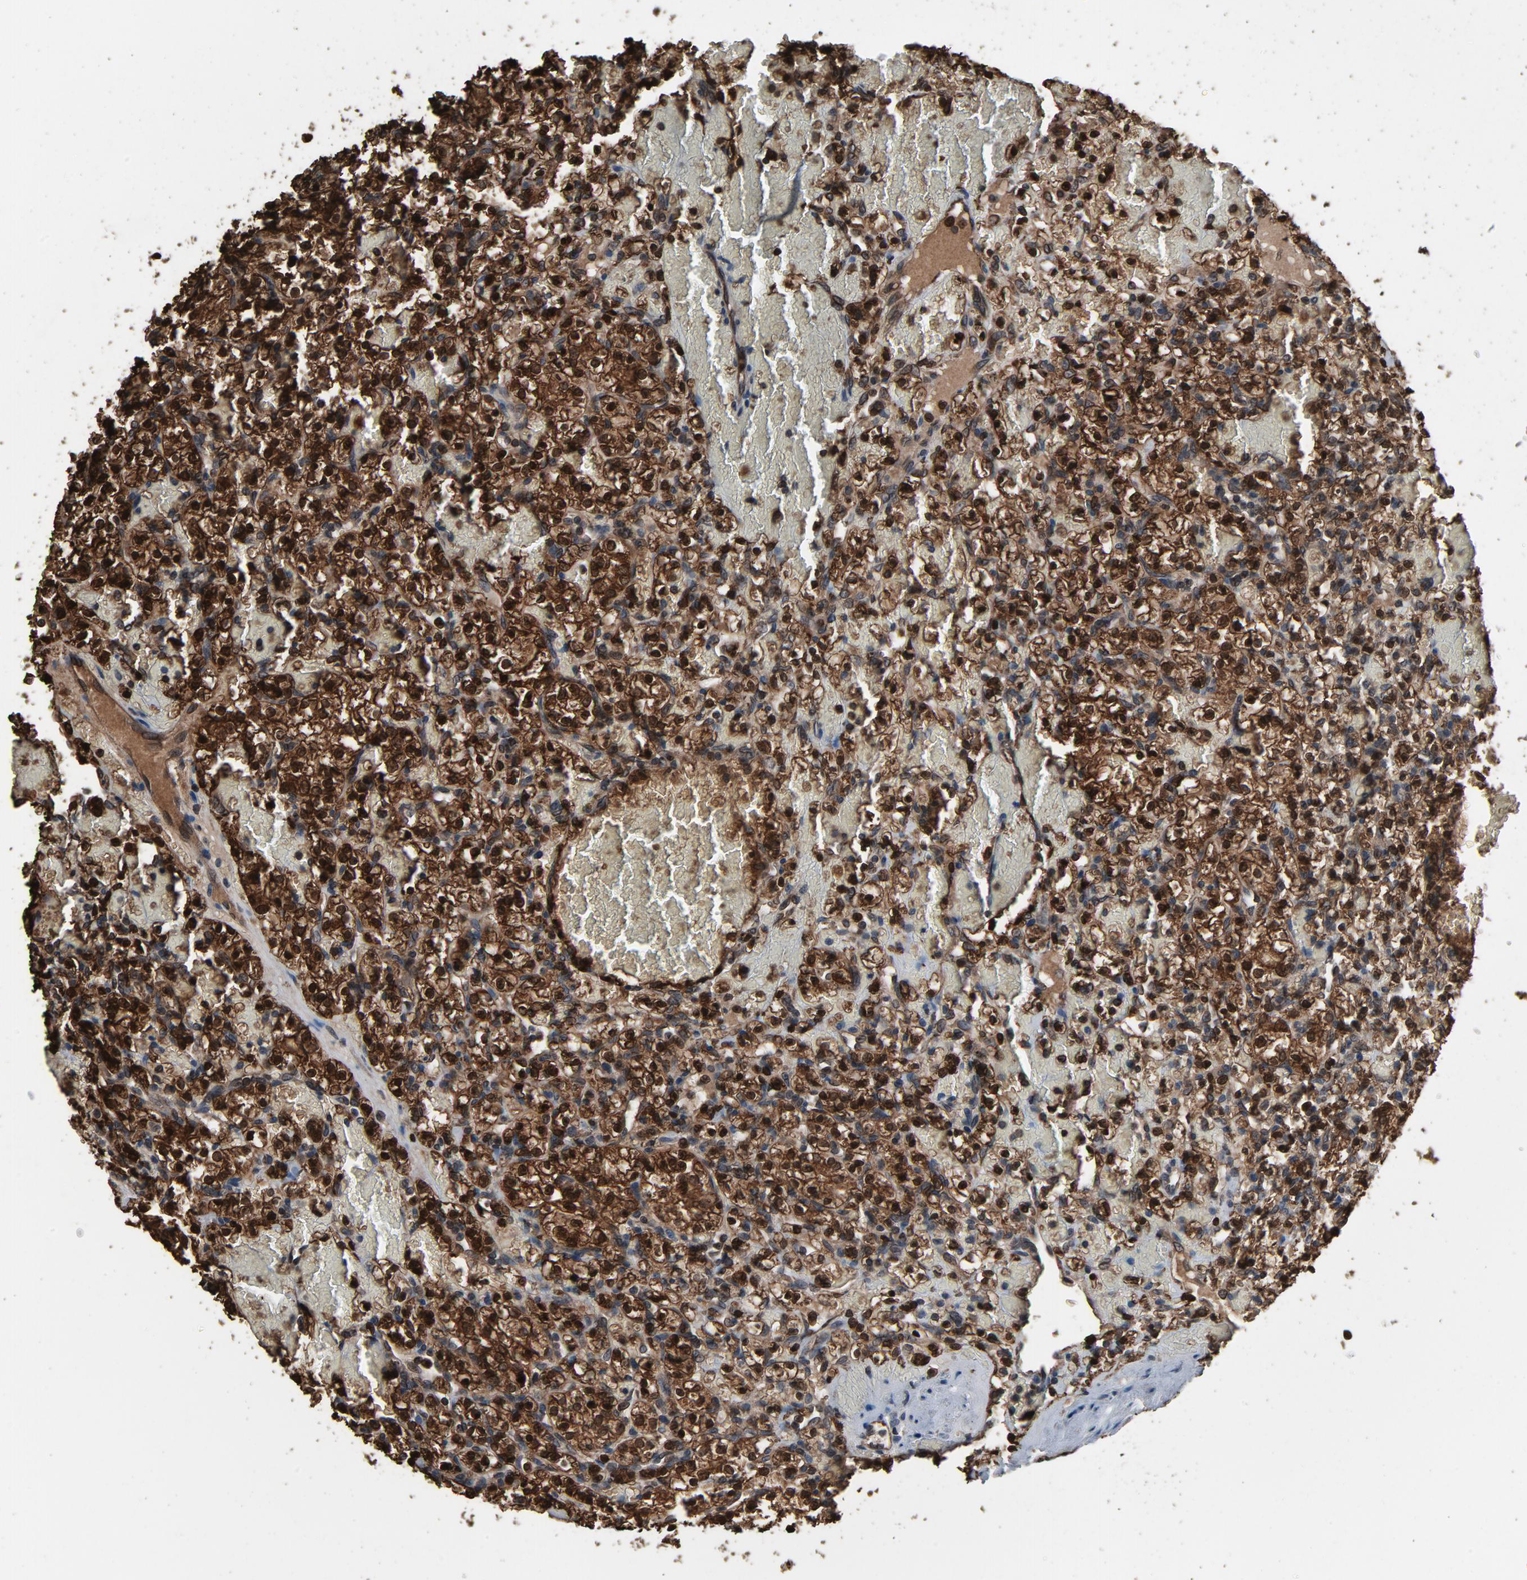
{"staining": {"intensity": "moderate", "quantity": ">75%", "location": "cytoplasmic/membranous,nuclear"}, "tissue": "renal cancer", "cell_type": "Tumor cells", "image_type": "cancer", "snomed": [{"axis": "morphology", "description": "Adenocarcinoma, NOS"}, {"axis": "topography", "description": "Kidney"}], "caption": "This is an image of immunohistochemistry staining of adenocarcinoma (renal), which shows moderate positivity in the cytoplasmic/membranous and nuclear of tumor cells.", "gene": "UBE2D1", "patient": {"sex": "female", "age": 60}}